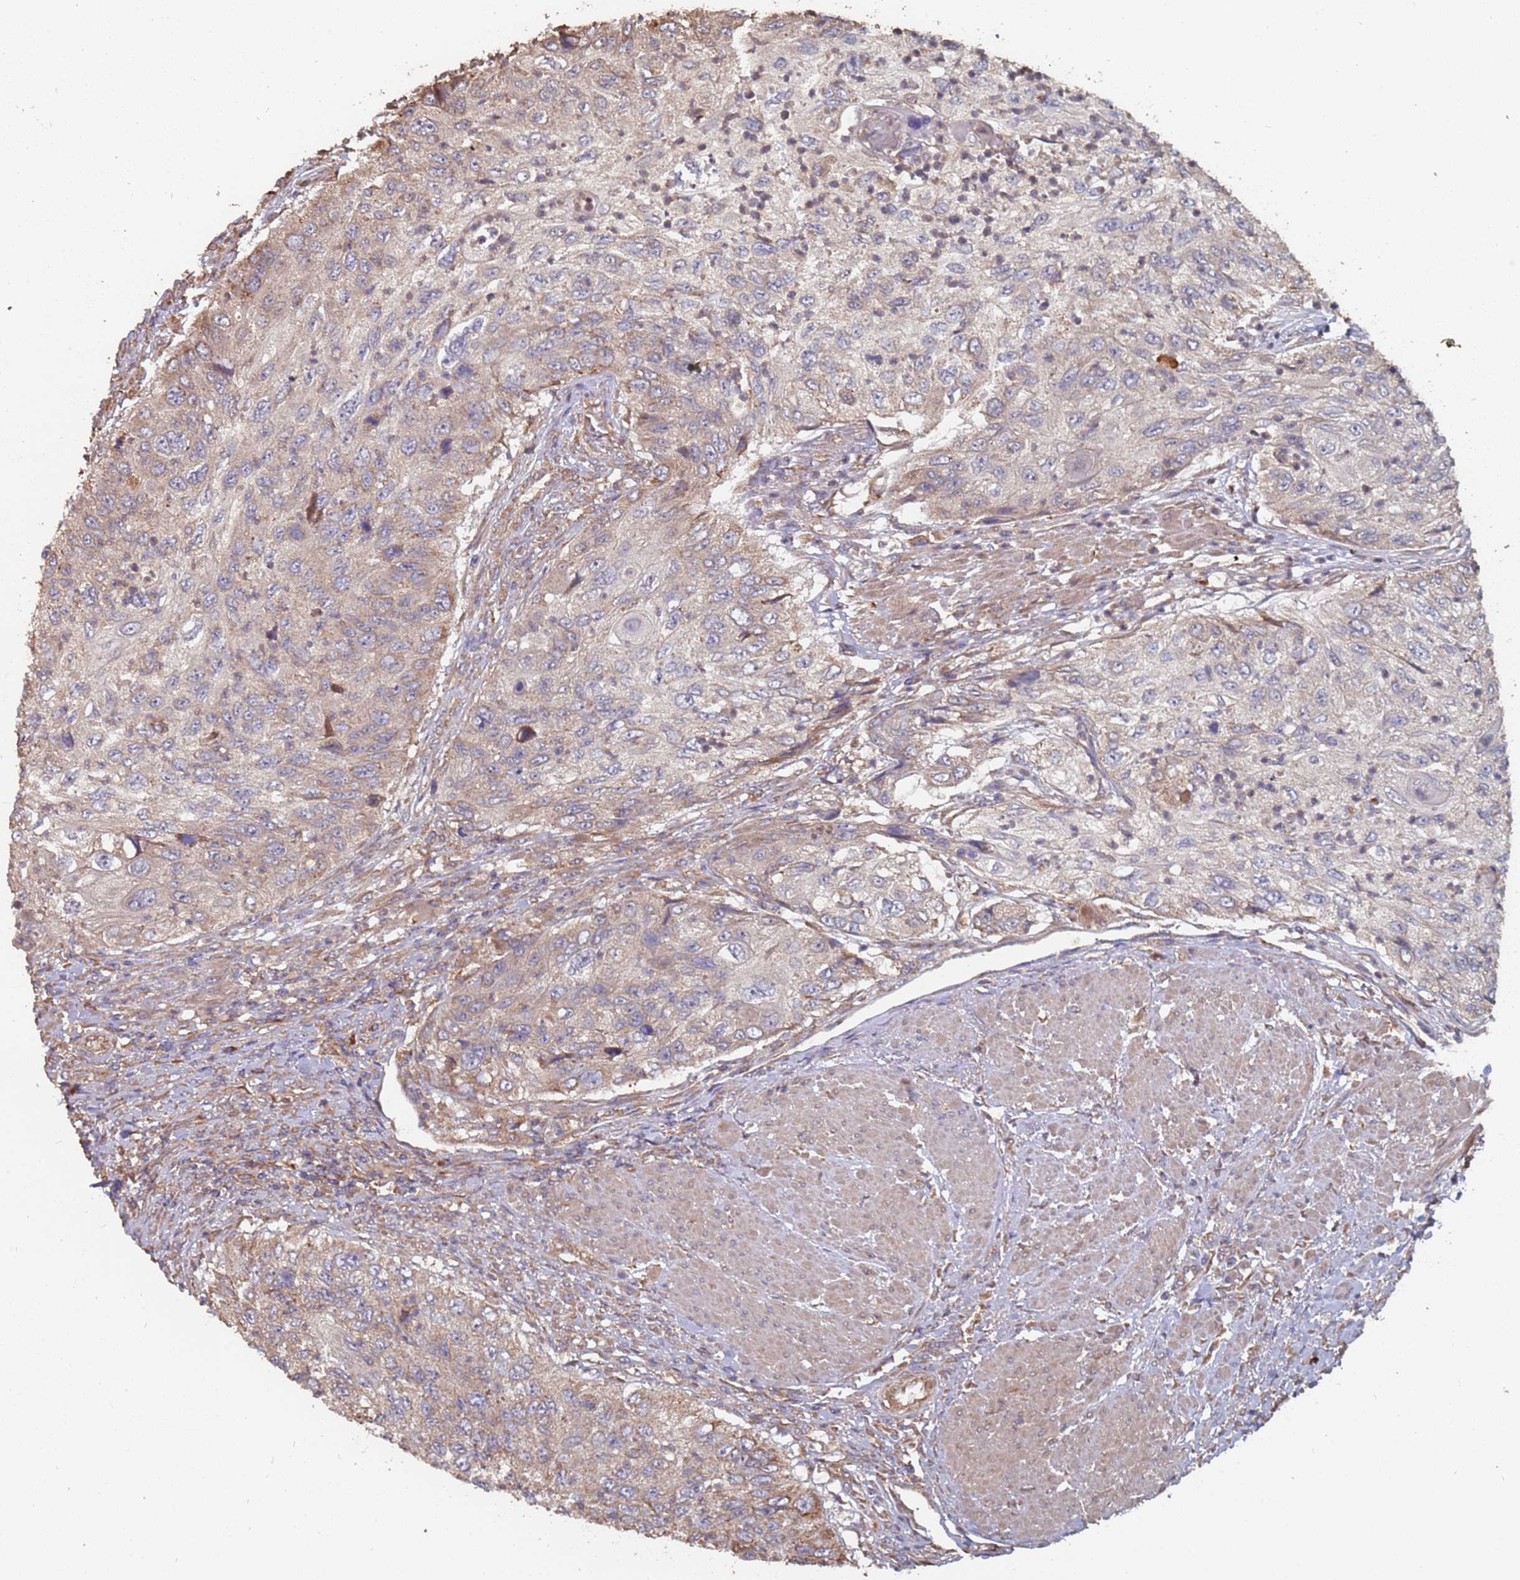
{"staining": {"intensity": "weak", "quantity": "25%-75%", "location": "cytoplasmic/membranous"}, "tissue": "urothelial cancer", "cell_type": "Tumor cells", "image_type": "cancer", "snomed": [{"axis": "morphology", "description": "Urothelial carcinoma, High grade"}, {"axis": "topography", "description": "Urinary bladder"}], "caption": "A brown stain highlights weak cytoplasmic/membranous positivity of a protein in urothelial carcinoma (high-grade) tumor cells.", "gene": "ATG5", "patient": {"sex": "female", "age": 60}}